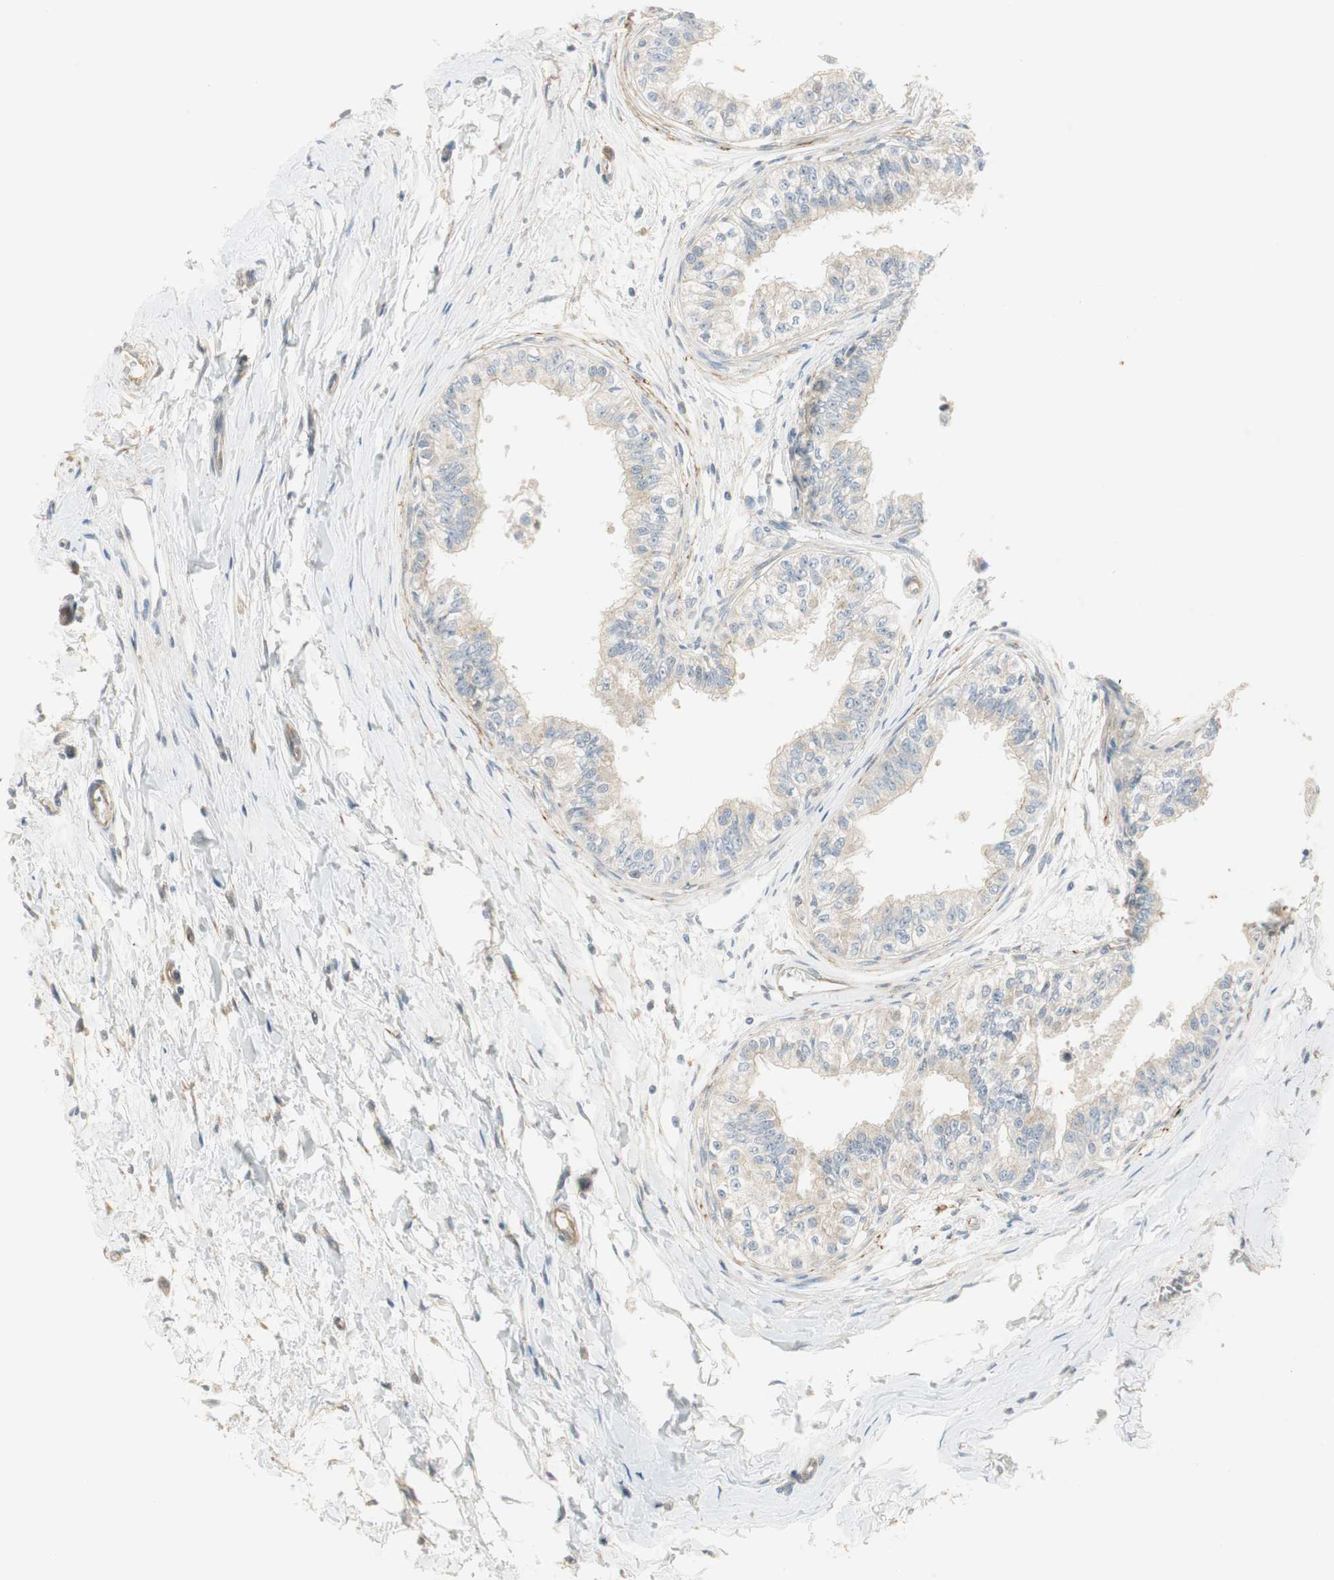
{"staining": {"intensity": "weak", "quantity": "<25%", "location": "cytoplasmic/membranous"}, "tissue": "epididymis", "cell_type": "Glandular cells", "image_type": "normal", "snomed": [{"axis": "morphology", "description": "Normal tissue, NOS"}, {"axis": "morphology", "description": "Adenocarcinoma, metastatic, NOS"}, {"axis": "topography", "description": "Testis"}, {"axis": "topography", "description": "Epididymis"}], "caption": "High magnification brightfield microscopy of unremarkable epididymis stained with DAB (3,3'-diaminobenzidine) (brown) and counterstained with hematoxylin (blue): glandular cells show no significant positivity.", "gene": "STON1", "patient": {"sex": "male", "age": 26}}